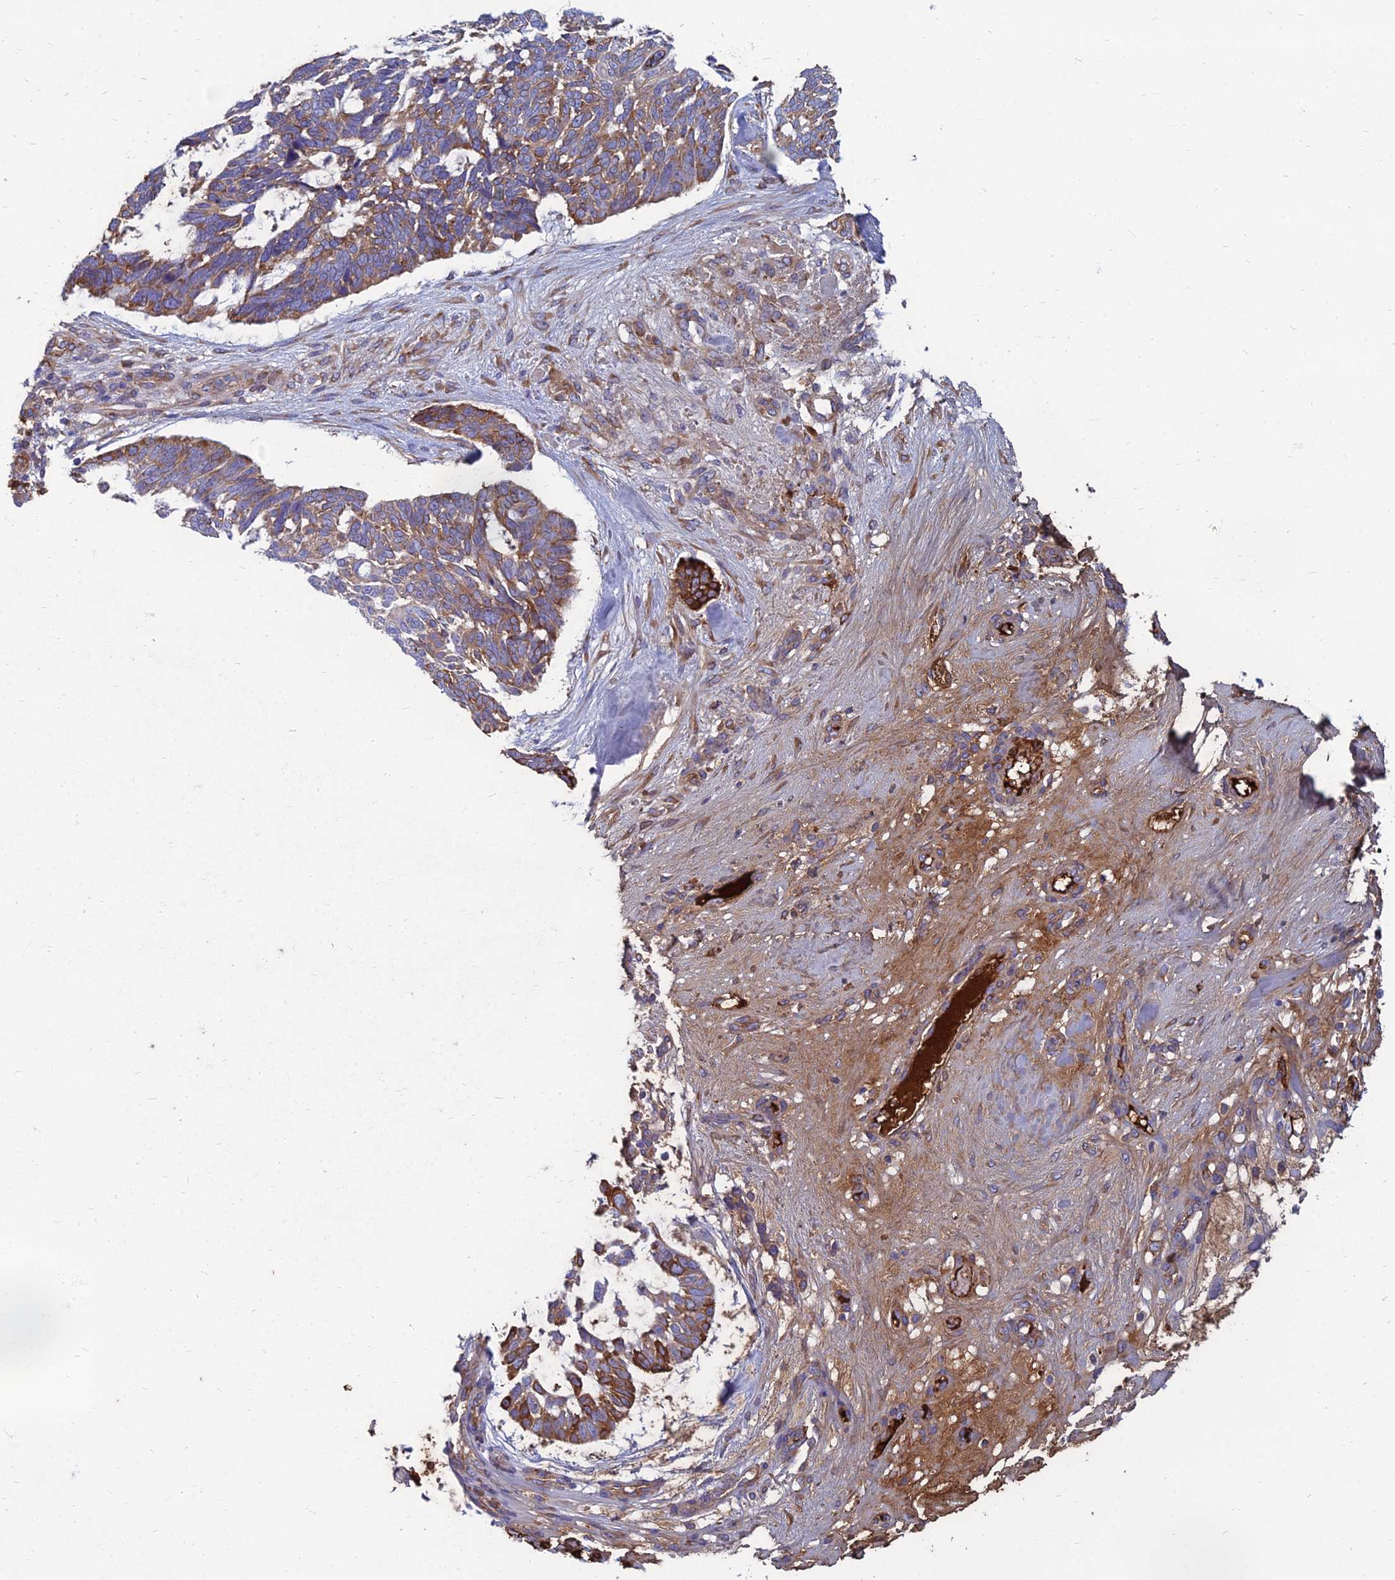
{"staining": {"intensity": "moderate", "quantity": ">75%", "location": "cytoplasmic/membranous"}, "tissue": "skin cancer", "cell_type": "Tumor cells", "image_type": "cancer", "snomed": [{"axis": "morphology", "description": "Basal cell carcinoma"}, {"axis": "topography", "description": "Skin"}], "caption": "Immunohistochemistry (IHC) staining of skin cancer, which shows medium levels of moderate cytoplasmic/membranous expression in approximately >75% of tumor cells indicating moderate cytoplasmic/membranous protein staining. The staining was performed using DAB (brown) for protein detection and nuclei were counterstained in hematoxylin (blue).", "gene": "TXLNA", "patient": {"sex": "male", "age": 88}}